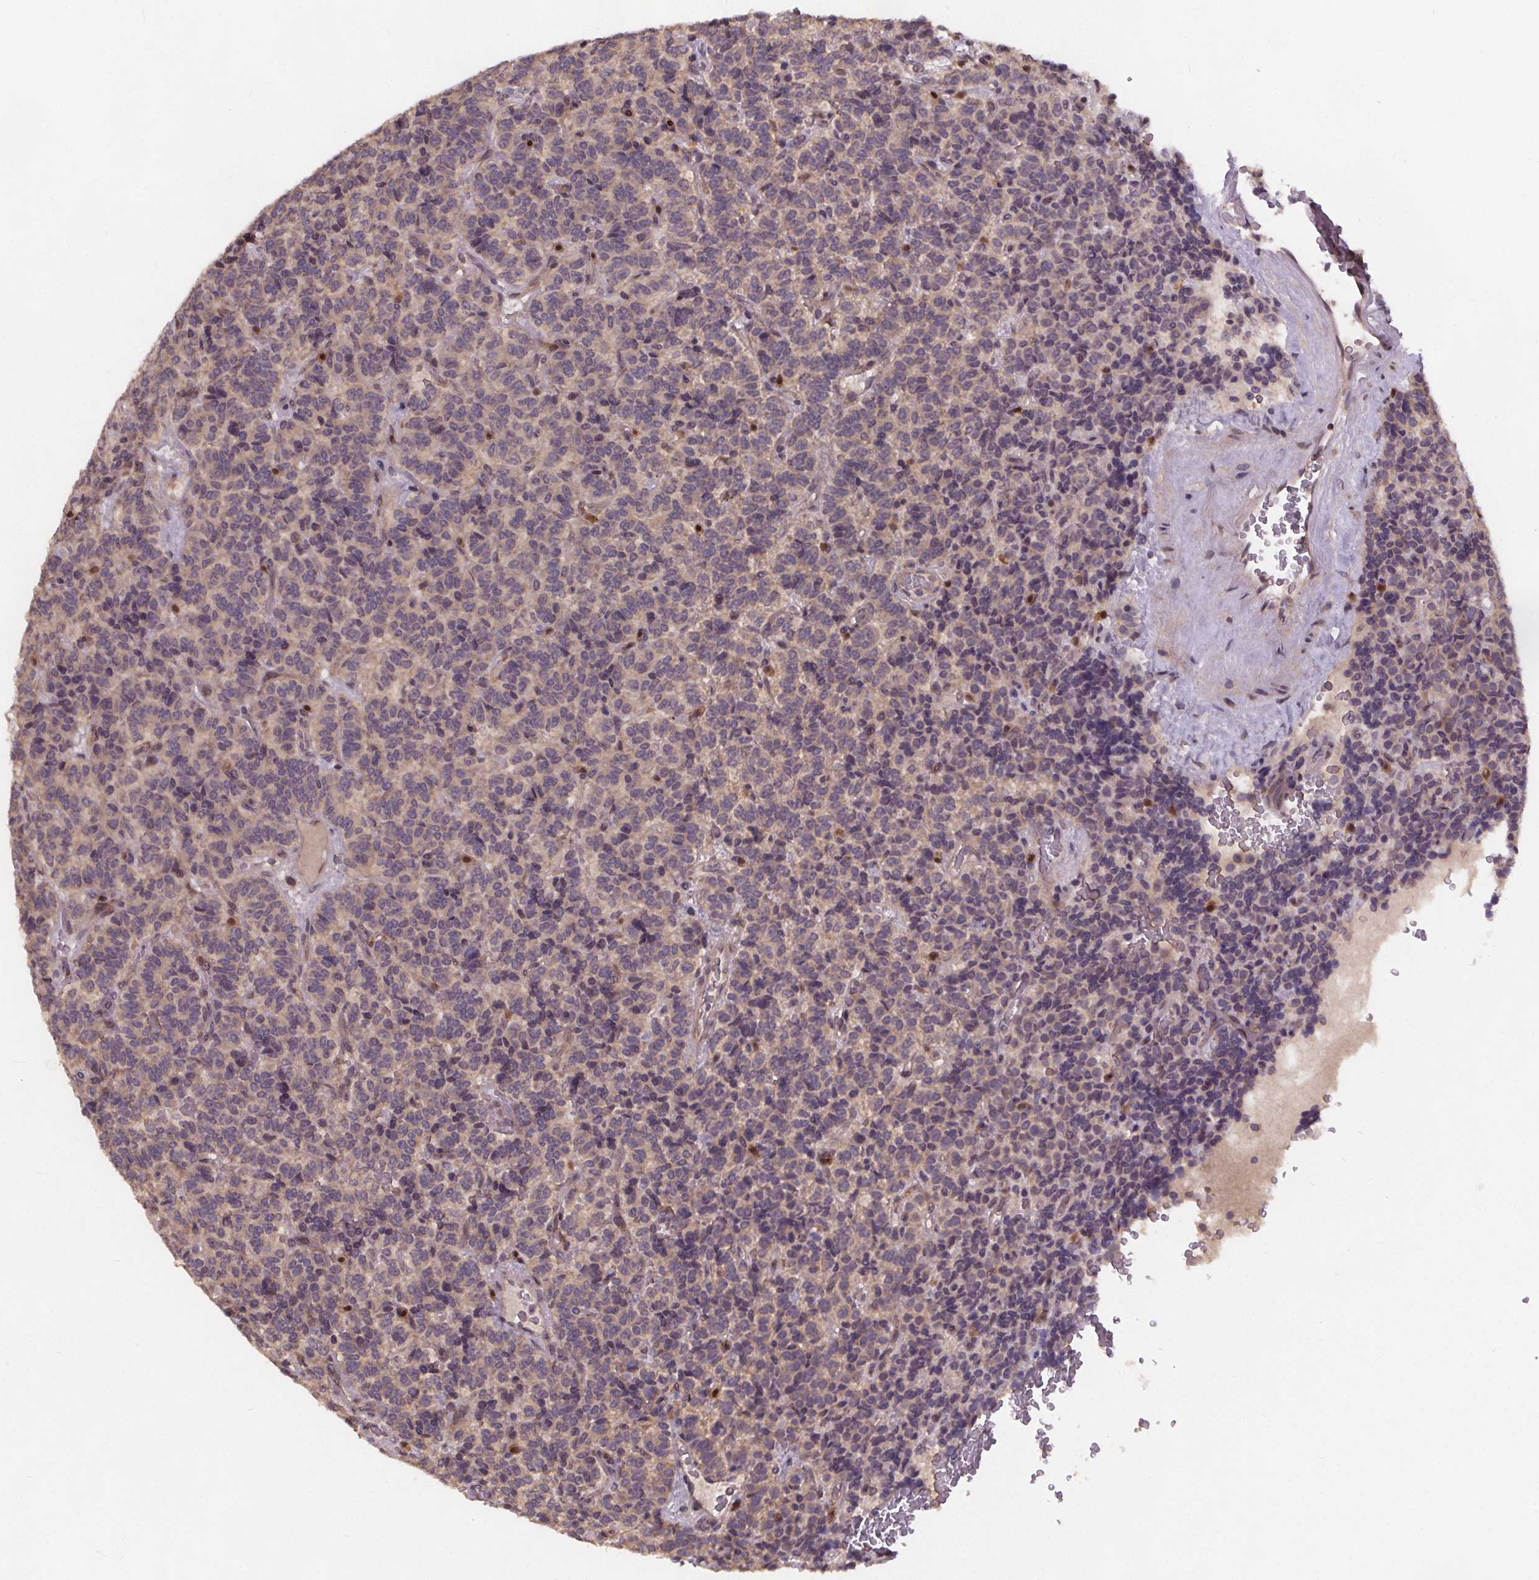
{"staining": {"intensity": "negative", "quantity": "none", "location": "none"}, "tissue": "carcinoid", "cell_type": "Tumor cells", "image_type": "cancer", "snomed": [{"axis": "morphology", "description": "Carcinoid, malignant, NOS"}, {"axis": "topography", "description": "Pancreas"}], "caption": "IHC image of carcinoid (malignant) stained for a protein (brown), which shows no expression in tumor cells.", "gene": "USP9X", "patient": {"sex": "male", "age": 36}}